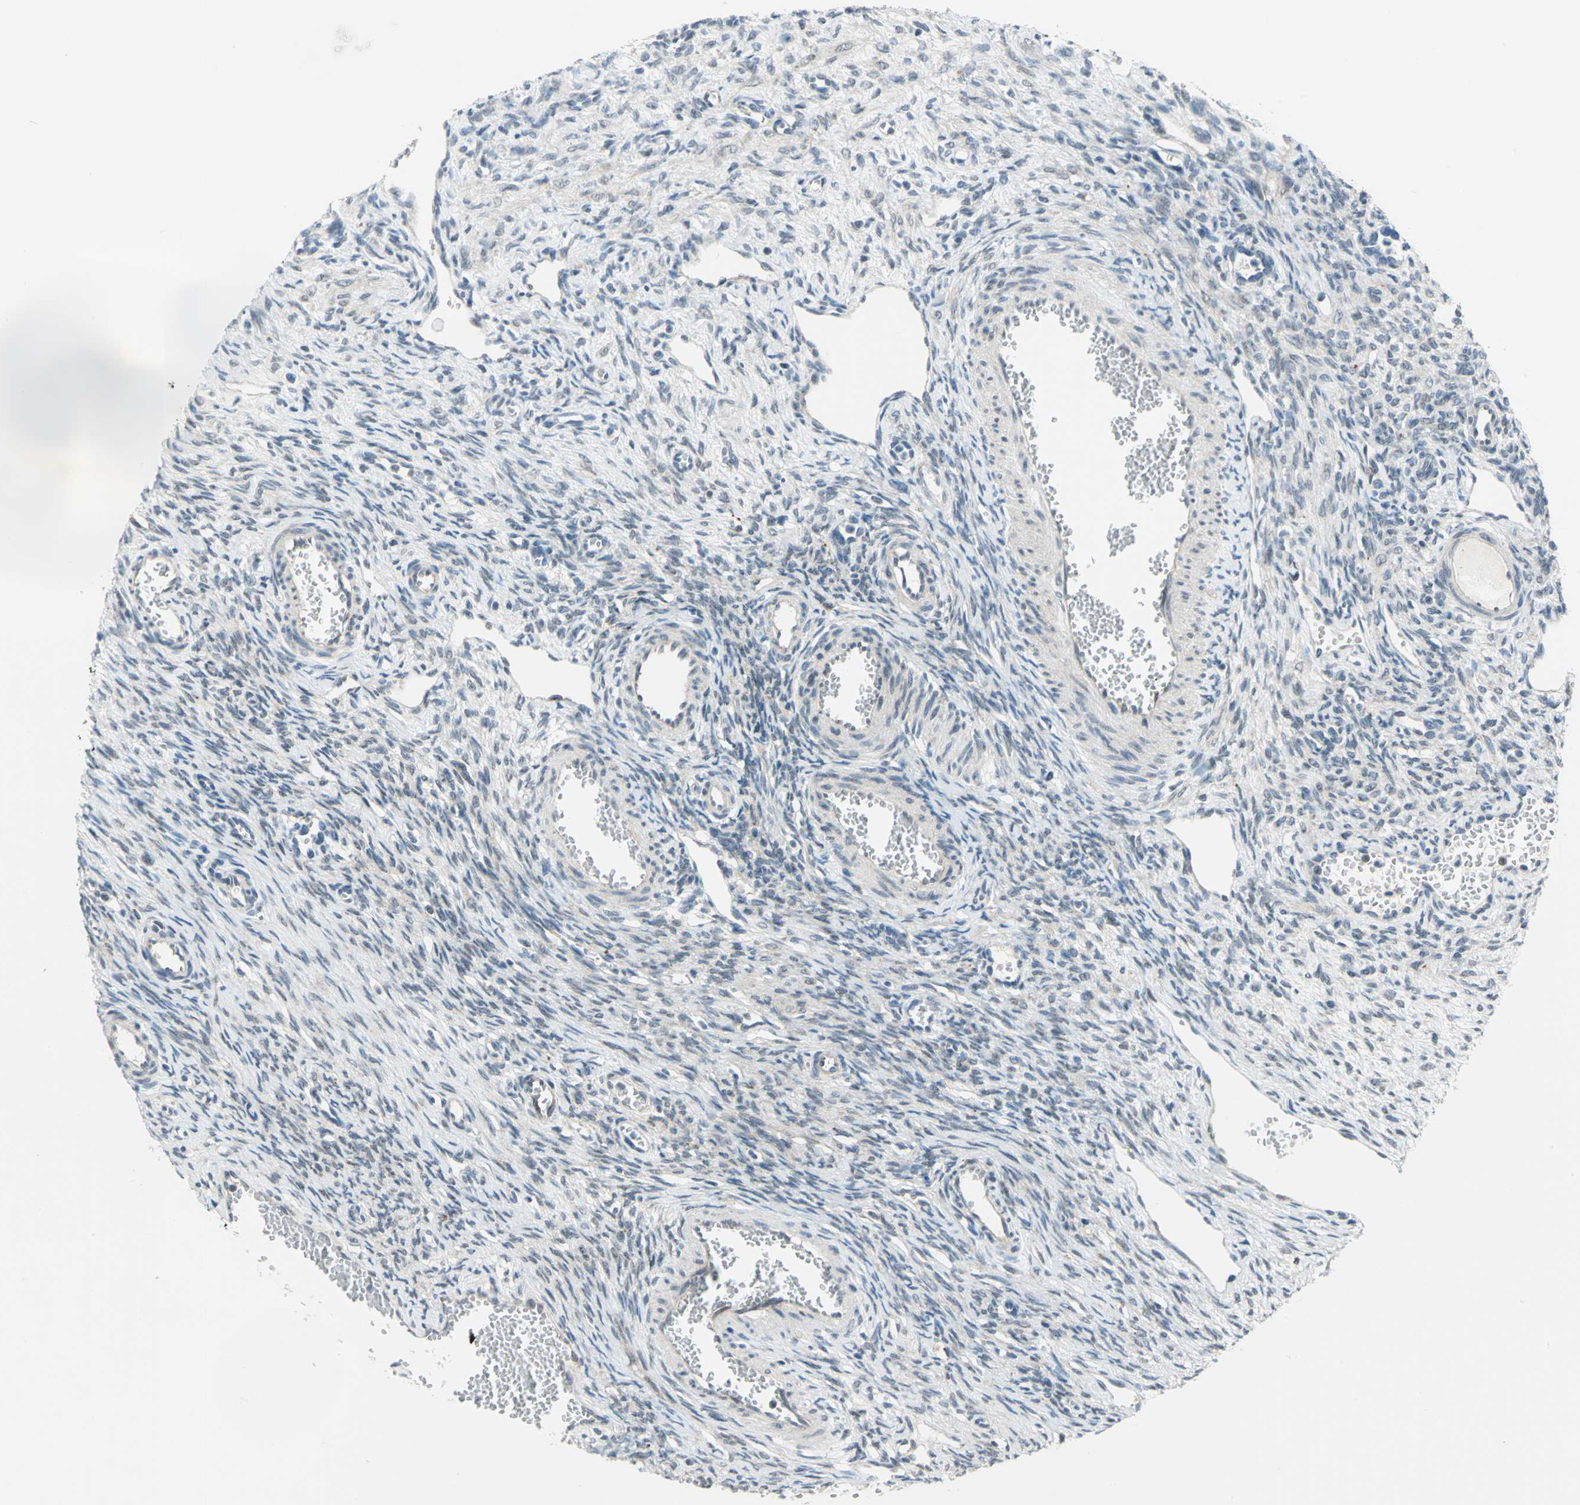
{"staining": {"intensity": "negative", "quantity": "none", "location": "none"}, "tissue": "ovary", "cell_type": "Follicle cells", "image_type": "normal", "snomed": [{"axis": "morphology", "description": "Normal tissue, NOS"}, {"axis": "topography", "description": "Ovary"}], "caption": "The immunohistochemistry (IHC) micrograph has no significant positivity in follicle cells of ovary.", "gene": "PIN1", "patient": {"sex": "female", "age": 33}}